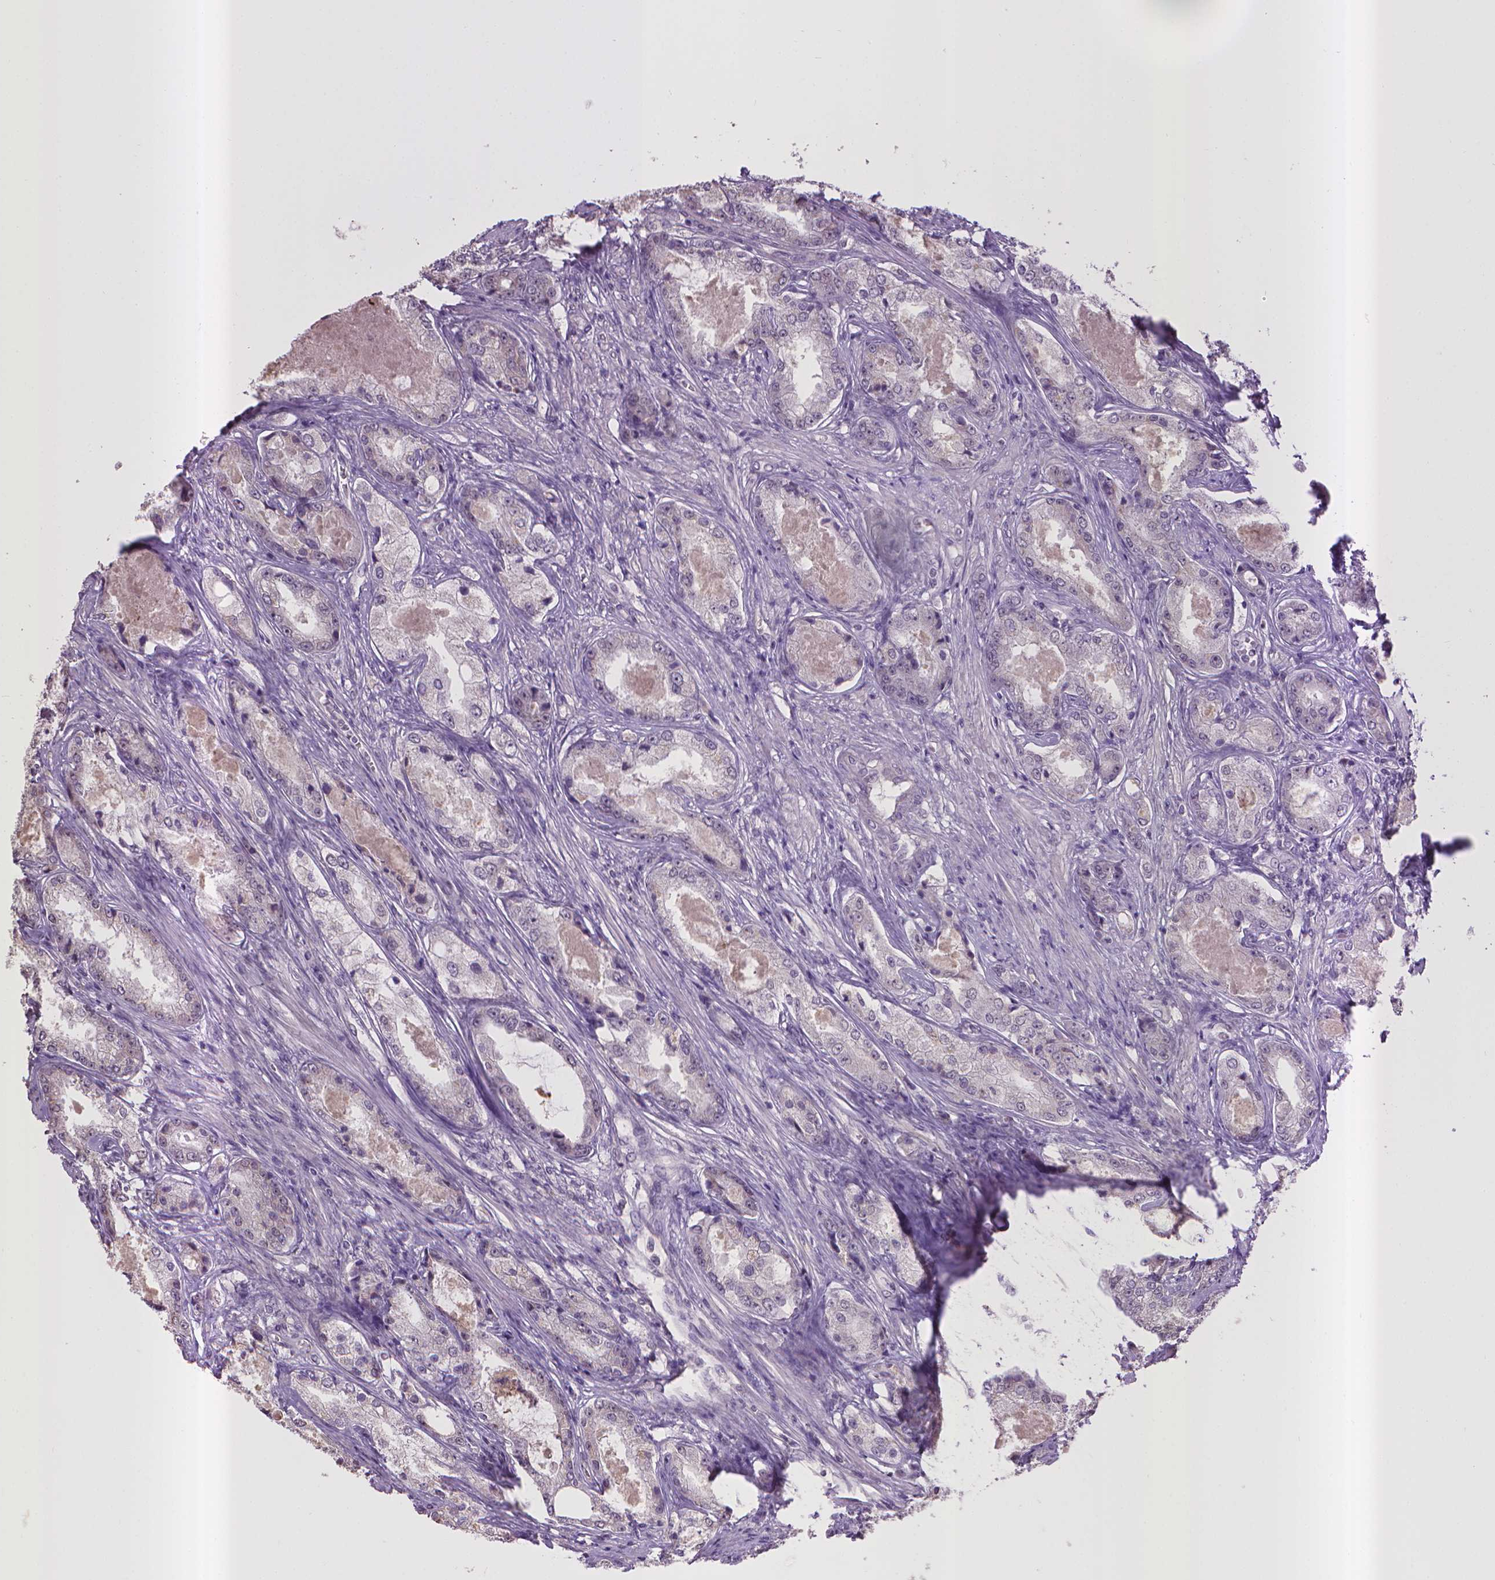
{"staining": {"intensity": "negative", "quantity": "none", "location": "none"}, "tissue": "prostate cancer", "cell_type": "Tumor cells", "image_type": "cancer", "snomed": [{"axis": "morphology", "description": "Adenocarcinoma, Low grade"}, {"axis": "topography", "description": "Prostate"}], "caption": "Prostate cancer (low-grade adenocarcinoma) stained for a protein using immunohistochemistry (IHC) reveals no expression tumor cells.", "gene": "CPM", "patient": {"sex": "male", "age": 68}}